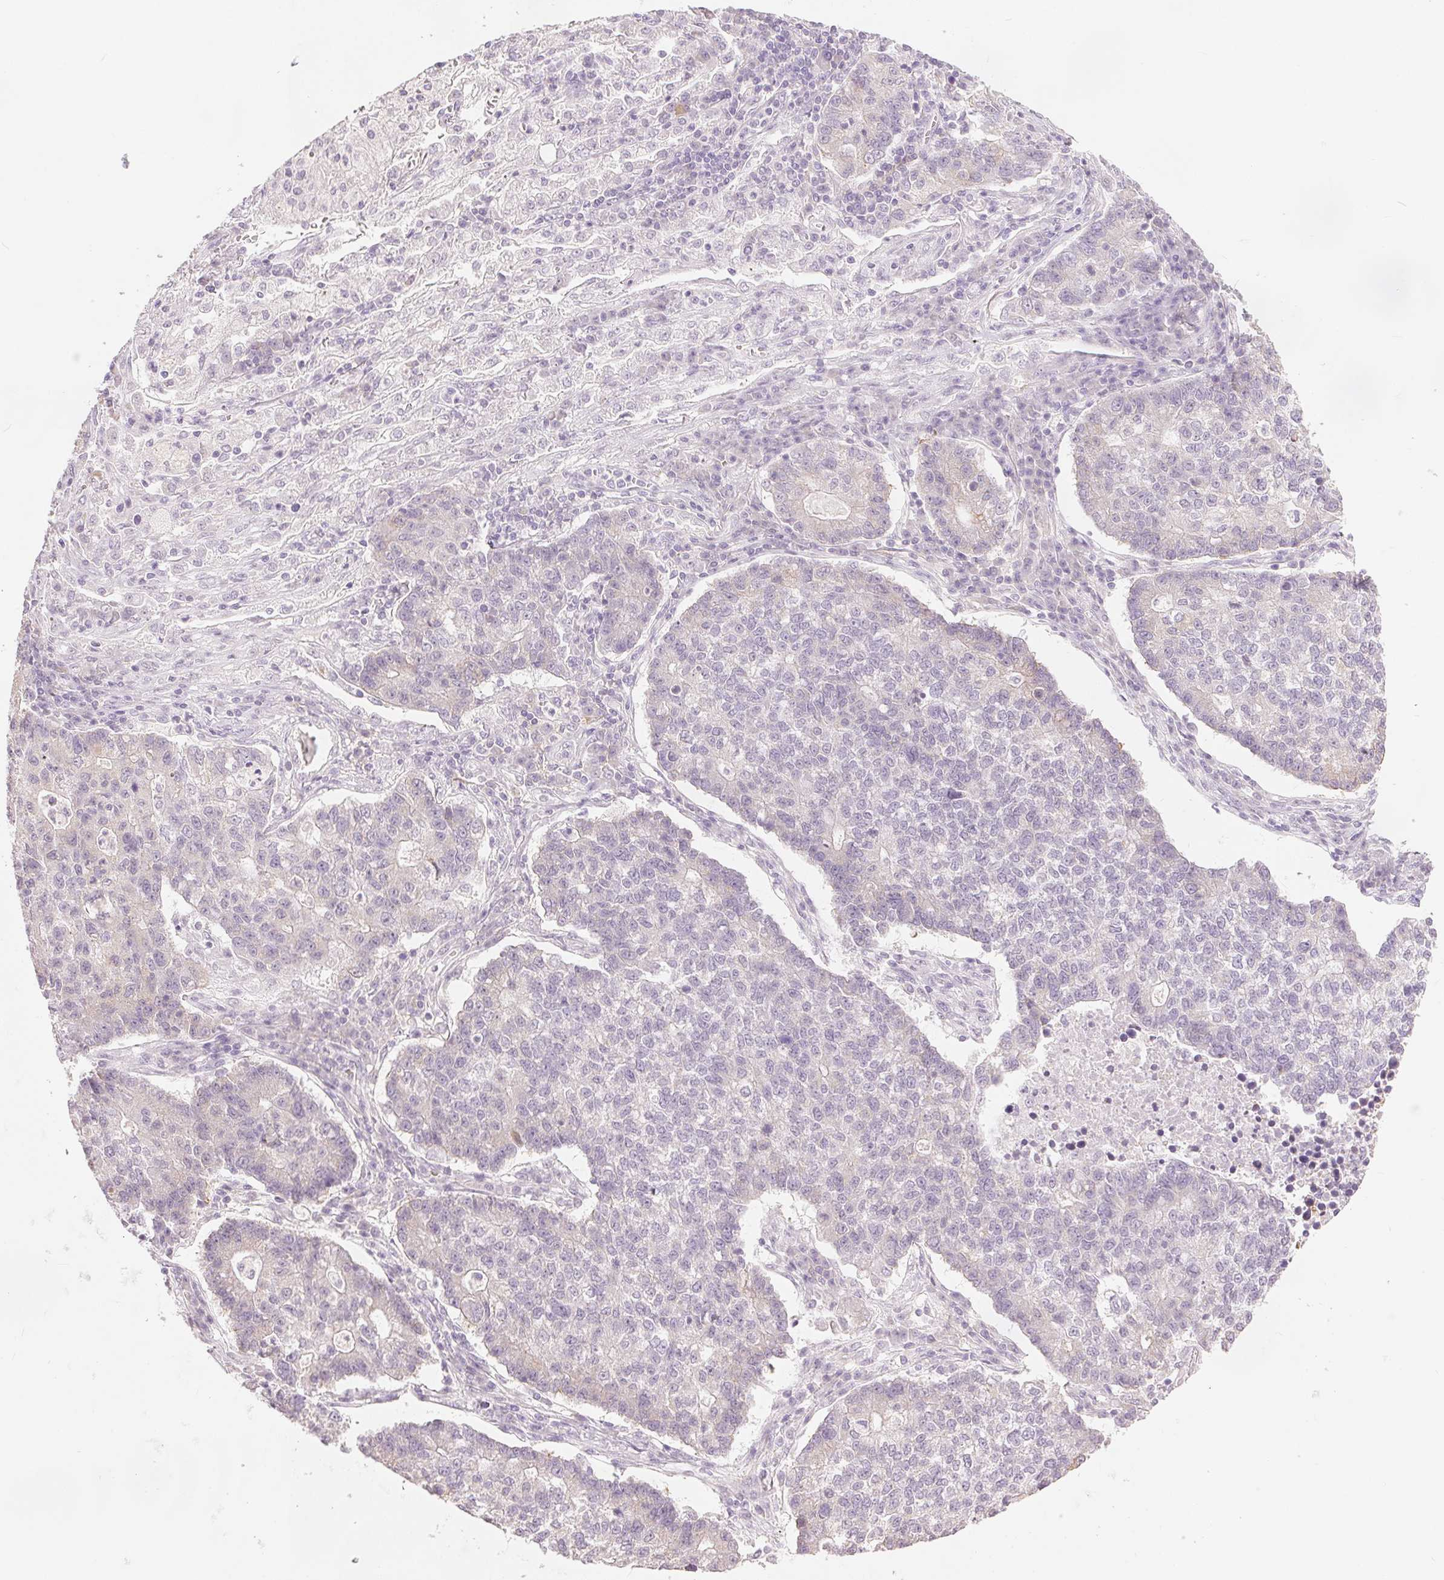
{"staining": {"intensity": "negative", "quantity": "none", "location": "none"}, "tissue": "lung cancer", "cell_type": "Tumor cells", "image_type": "cancer", "snomed": [{"axis": "morphology", "description": "Adenocarcinoma, NOS"}, {"axis": "topography", "description": "Lung"}], "caption": "Tumor cells are negative for protein expression in human lung cancer (adenocarcinoma). Nuclei are stained in blue.", "gene": "CA12", "patient": {"sex": "male", "age": 57}}